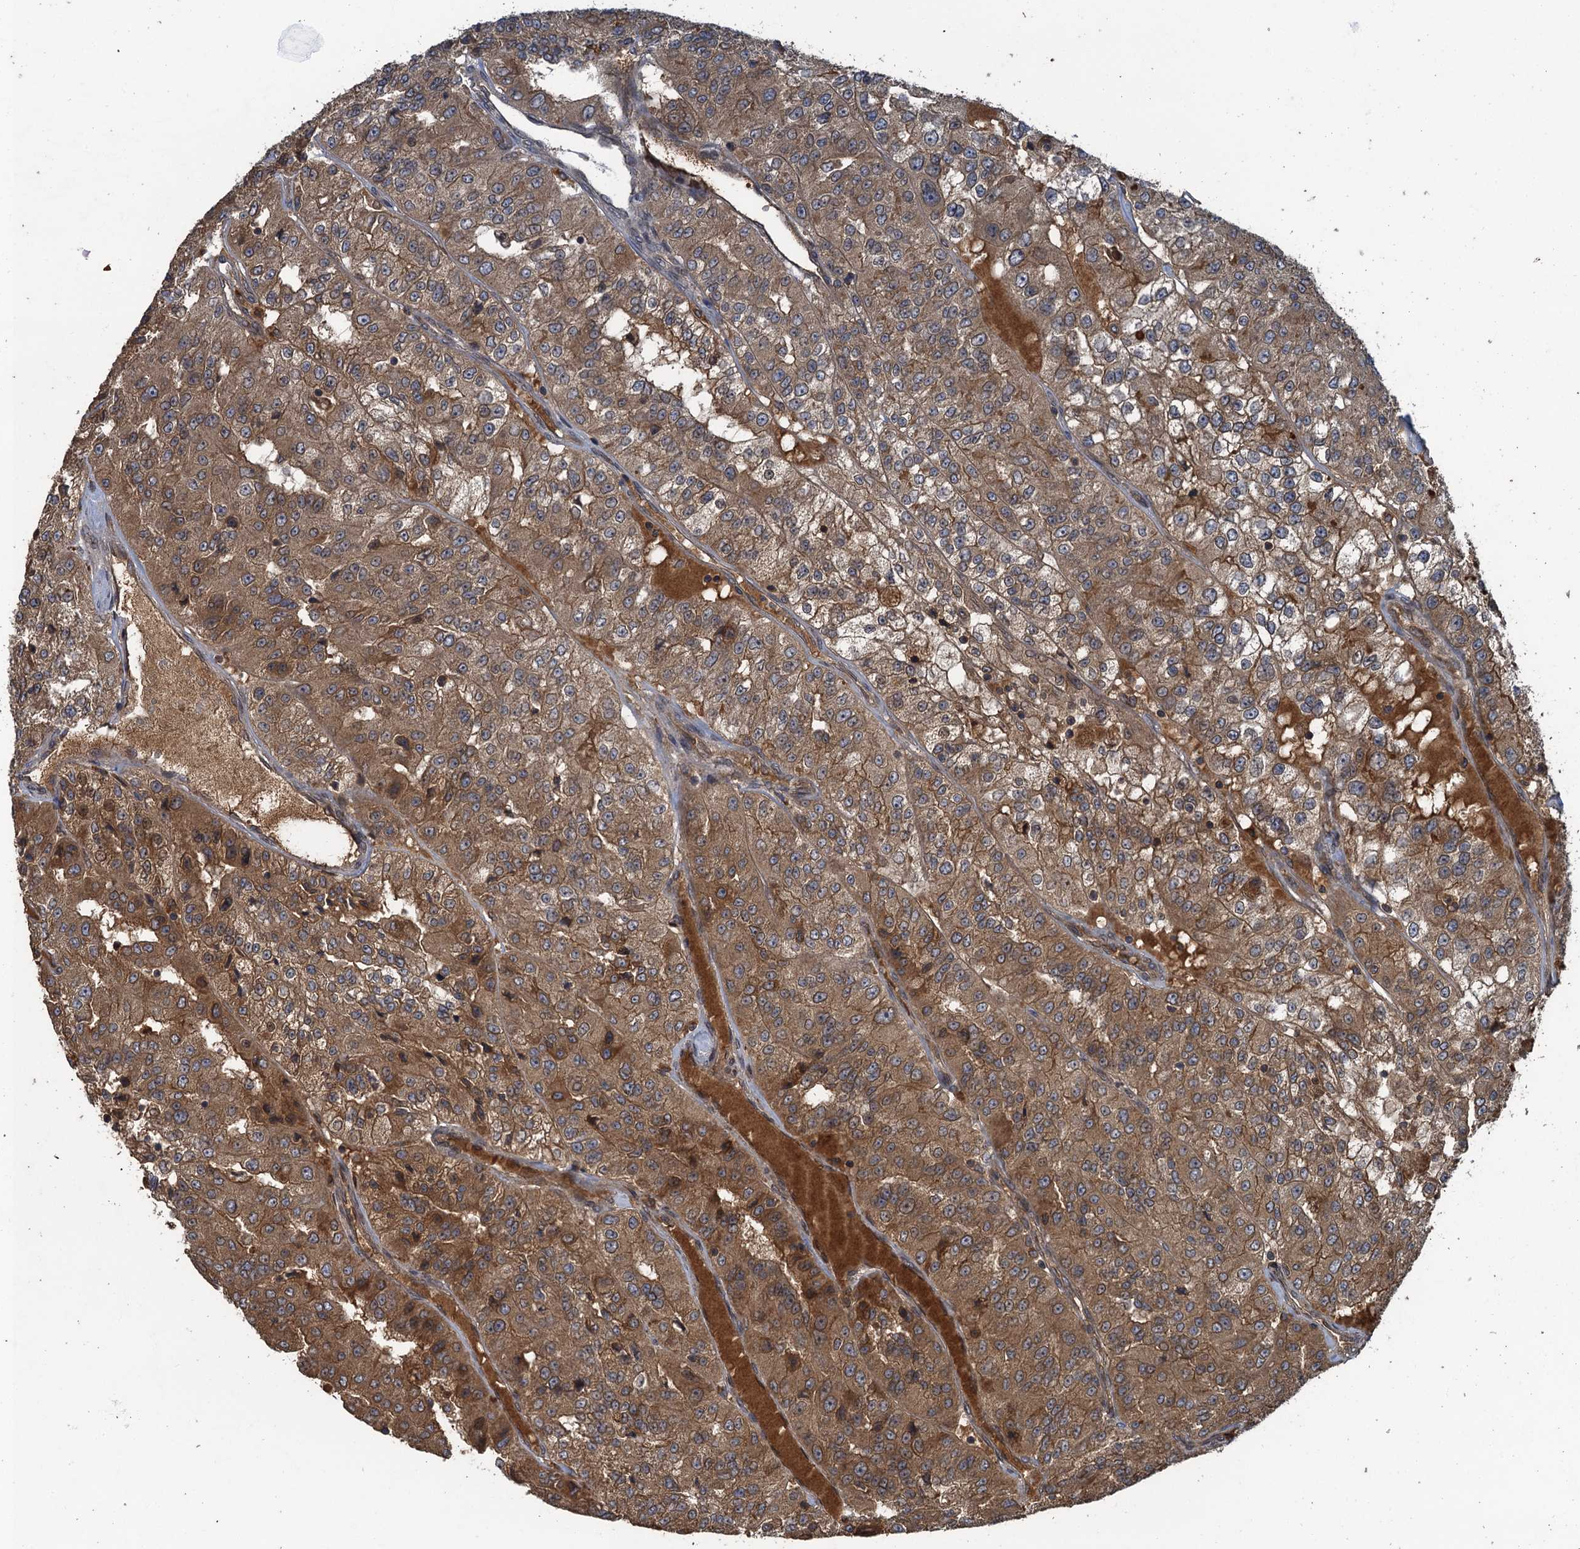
{"staining": {"intensity": "moderate", "quantity": ">75%", "location": "cytoplasmic/membranous"}, "tissue": "renal cancer", "cell_type": "Tumor cells", "image_type": "cancer", "snomed": [{"axis": "morphology", "description": "Adenocarcinoma, NOS"}, {"axis": "topography", "description": "Kidney"}], "caption": "Renal cancer (adenocarcinoma) stained with DAB (3,3'-diaminobenzidine) immunohistochemistry (IHC) reveals medium levels of moderate cytoplasmic/membranous staining in about >75% of tumor cells.", "gene": "GLE1", "patient": {"sex": "female", "age": 63}}